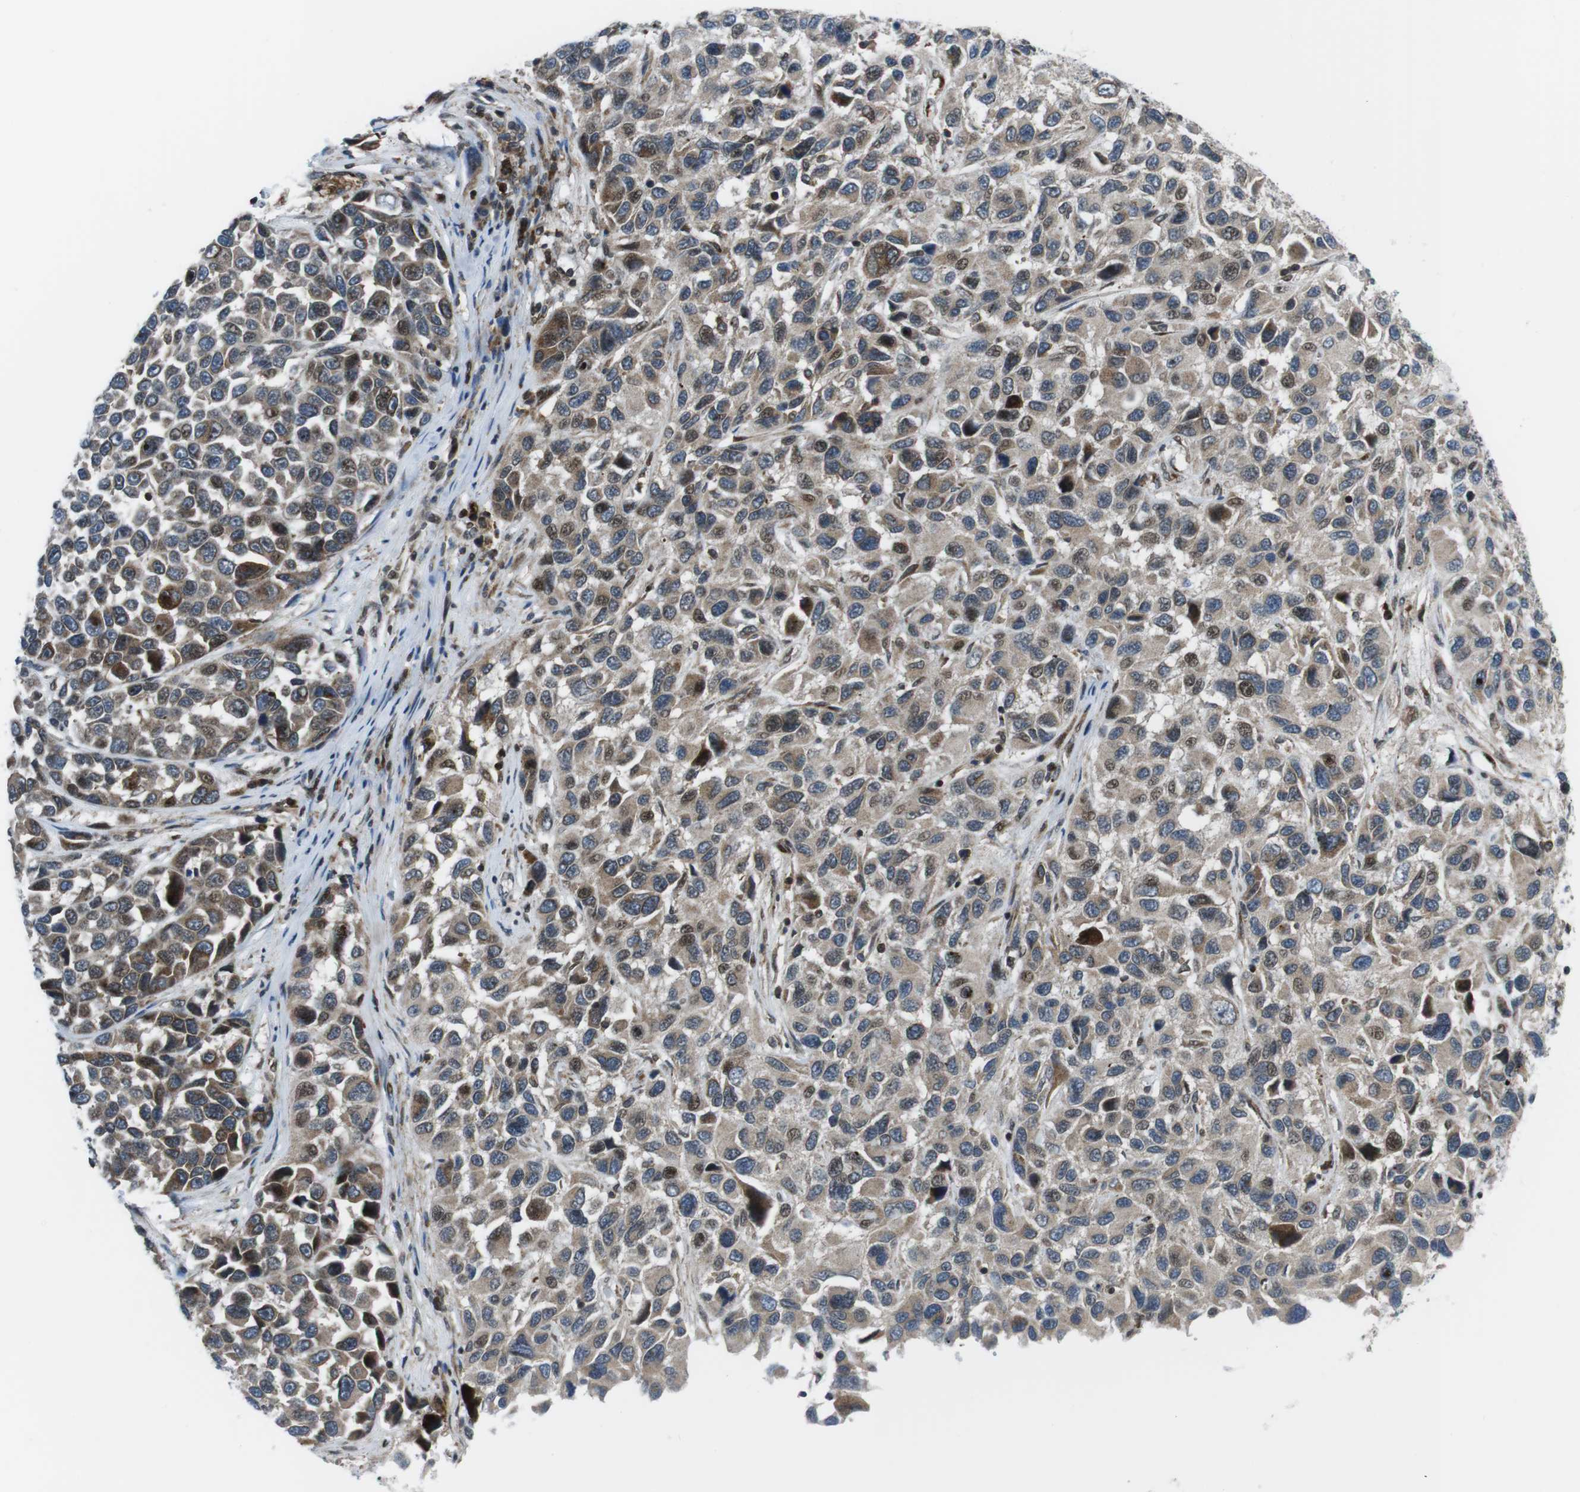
{"staining": {"intensity": "moderate", "quantity": ">75%", "location": "cytoplasmic/membranous,nuclear"}, "tissue": "melanoma", "cell_type": "Tumor cells", "image_type": "cancer", "snomed": [{"axis": "morphology", "description": "Malignant melanoma, NOS"}, {"axis": "topography", "description": "Skin"}], "caption": "Malignant melanoma tissue displays moderate cytoplasmic/membranous and nuclear expression in about >75% of tumor cells, visualized by immunohistochemistry.", "gene": "CUL7", "patient": {"sex": "male", "age": 53}}